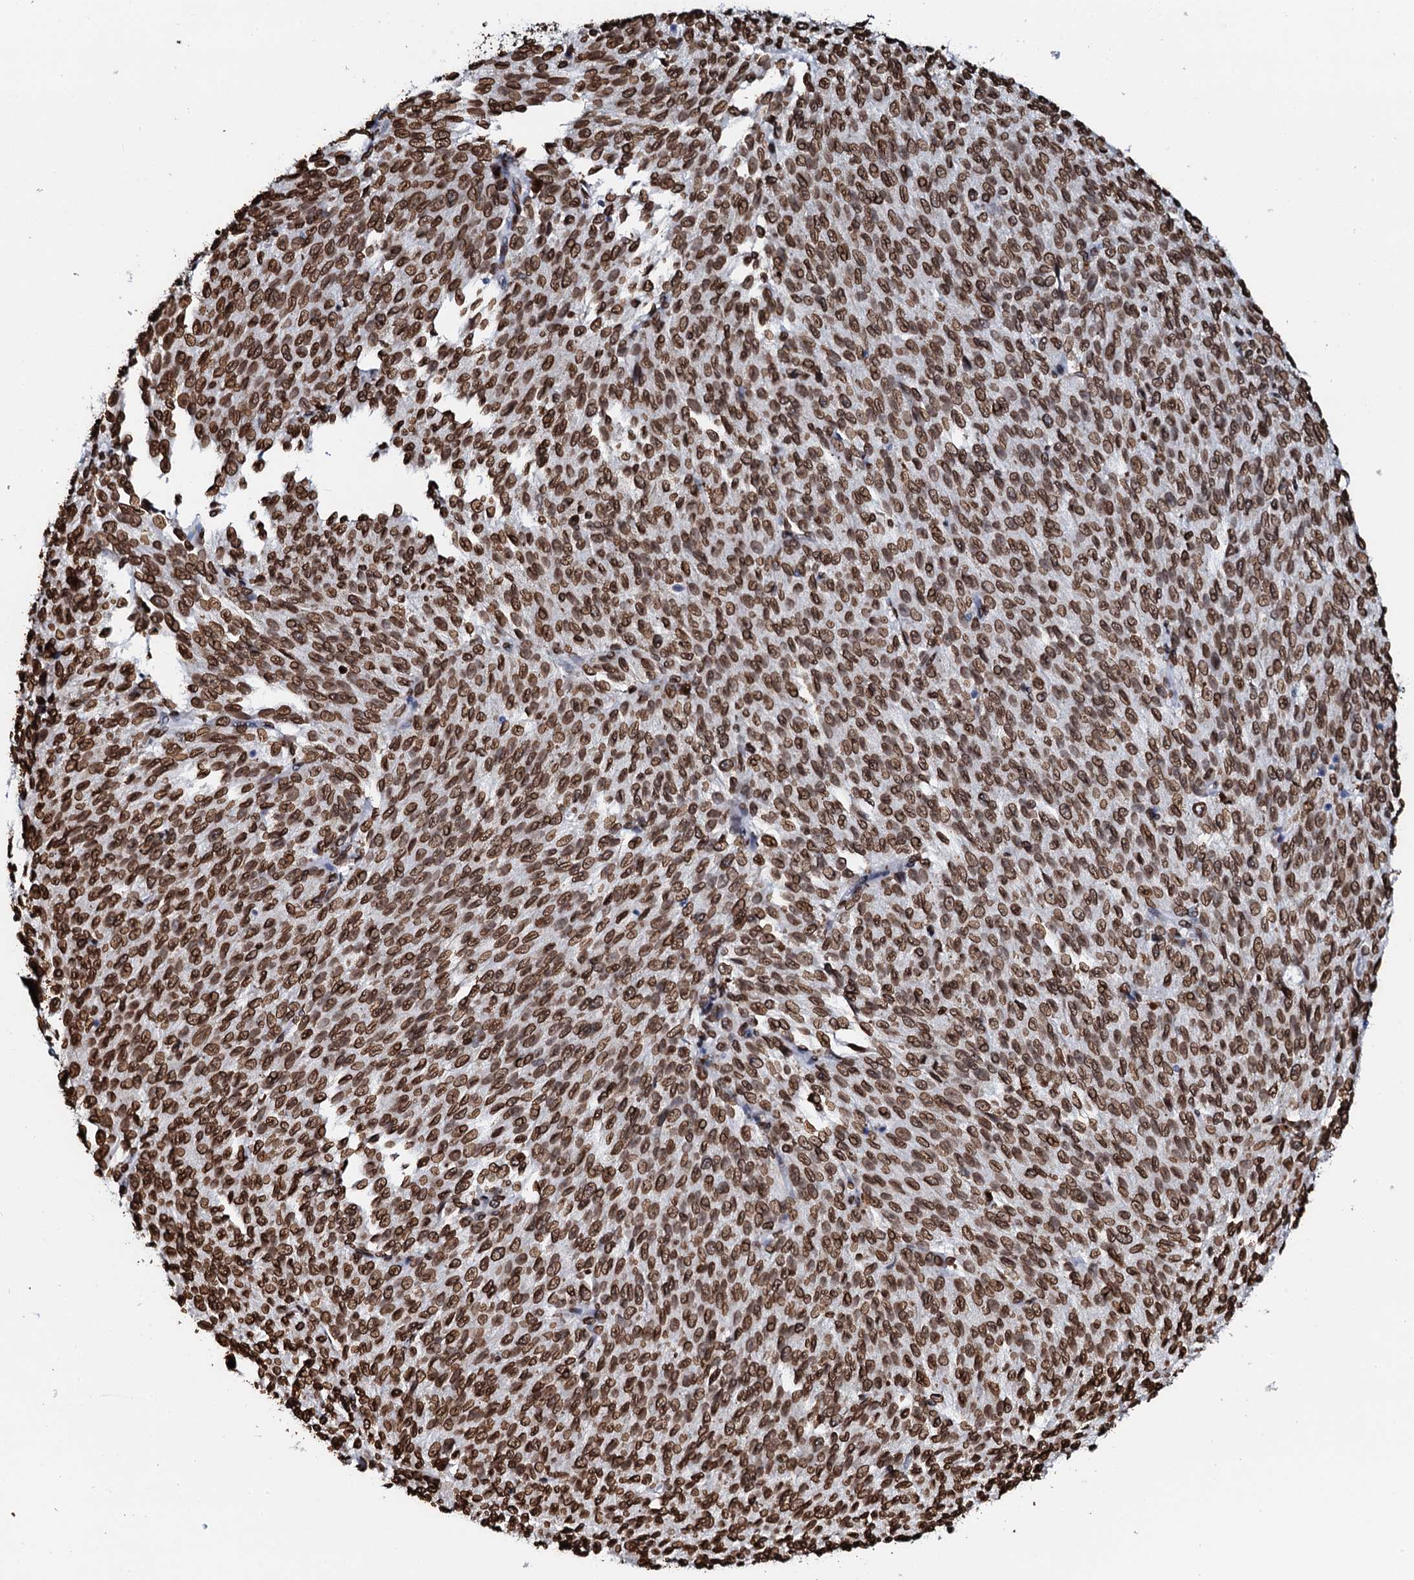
{"staining": {"intensity": "moderate", "quantity": ">75%", "location": "nuclear"}, "tissue": "melanoma", "cell_type": "Tumor cells", "image_type": "cancer", "snomed": [{"axis": "morphology", "description": "Malignant melanoma, NOS"}, {"axis": "topography", "description": "Skin"}], "caption": "Immunohistochemistry histopathology image of human melanoma stained for a protein (brown), which reveals medium levels of moderate nuclear staining in approximately >75% of tumor cells.", "gene": "KATNAL2", "patient": {"sex": "female", "age": 52}}